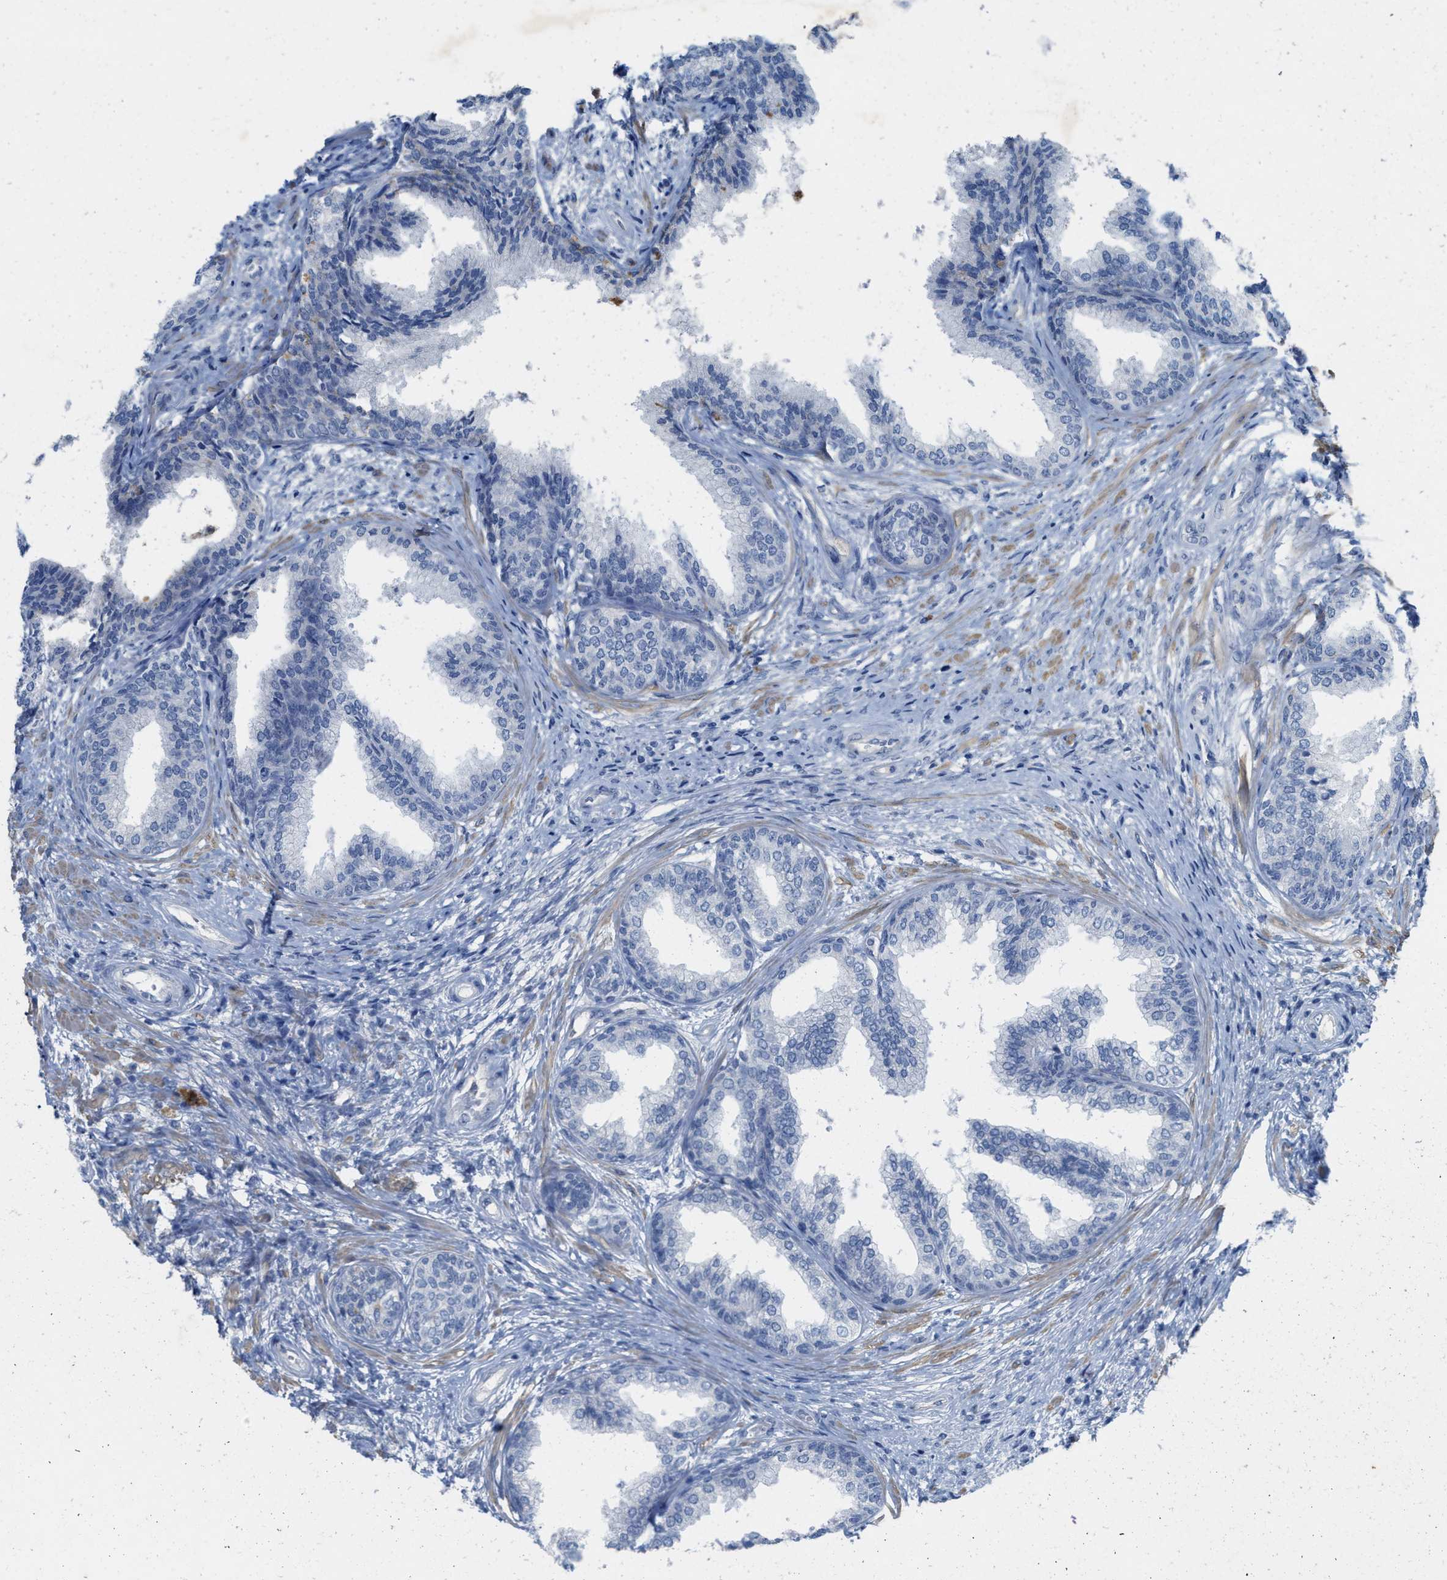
{"staining": {"intensity": "negative", "quantity": "none", "location": "none"}, "tissue": "prostate", "cell_type": "Glandular cells", "image_type": "normal", "snomed": [{"axis": "morphology", "description": "Normal tissue, NOS"}, {"axis": "topography", "description": "Prostate"}], "caption": "DAB (3,3'-diaminobenzidine) immunohistochemical staining of normal prostate demonstrates no significant expression in glandular cells.", "gene": "CPA2", "patient": {"sex": "male", "age": 76}}